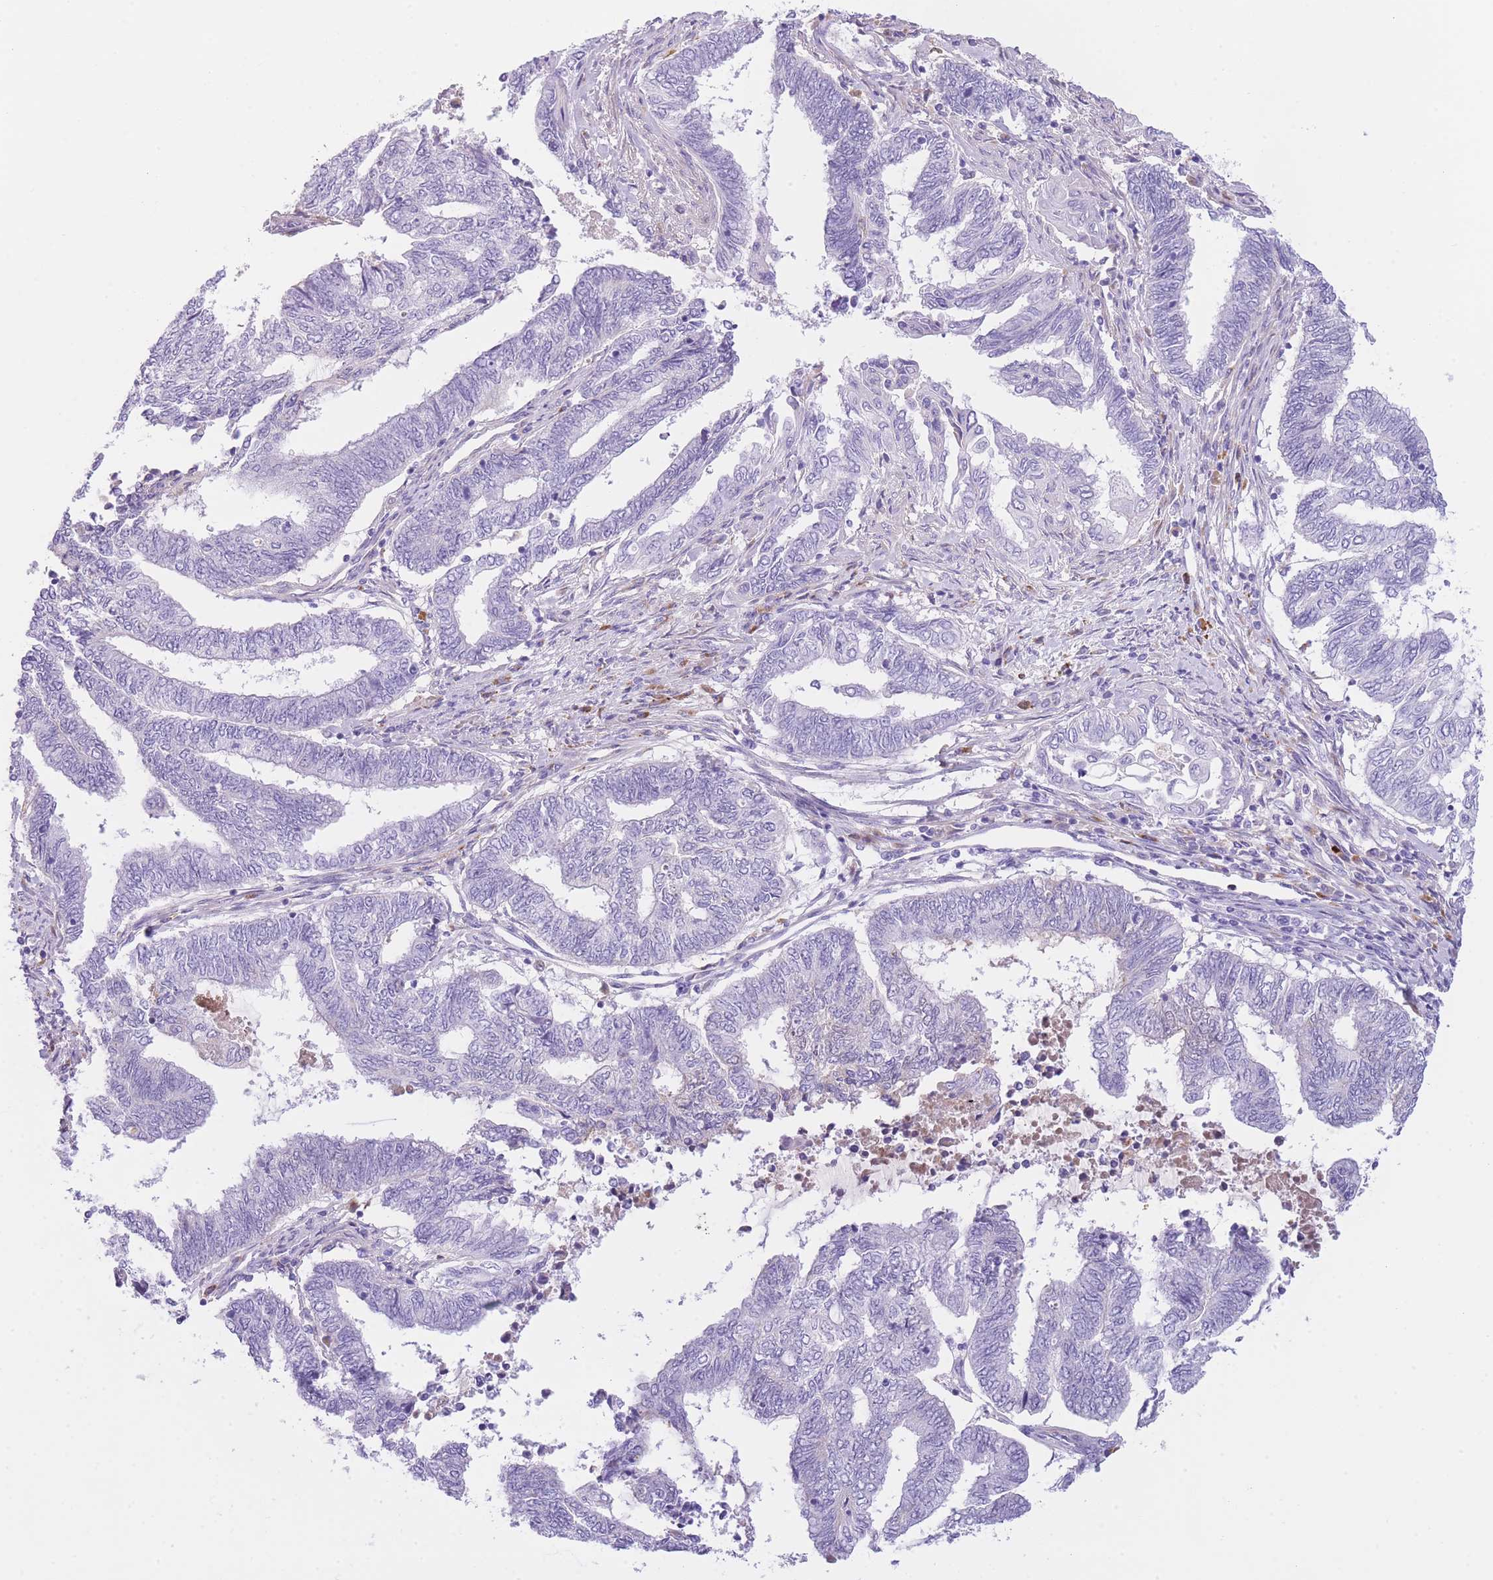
{"staining": {"intensity": "negative", "quantity": "none", "location": "none"}, "tissue": "endometrial cancer", "cell_type": "Tumor cells", "image_type": "cancer", "snomed": [{"axis": "morphology", "description": "Adenocarcinoma, NOS"}, {"axis": "topography", "description": "Uterus"}, {"axis": "topography", "description": "Endometrium"}], "caption": "This is a image of immunohistochemistry (IHC) staining of adenocarcinoma (endometrial), which shows no staining in tumor cells. (DAB immunohistochemistry (IHC) with hematoxylin counter stain).", "gene": "PLBD1", "patient": {"sex": "female", "age": 70}}